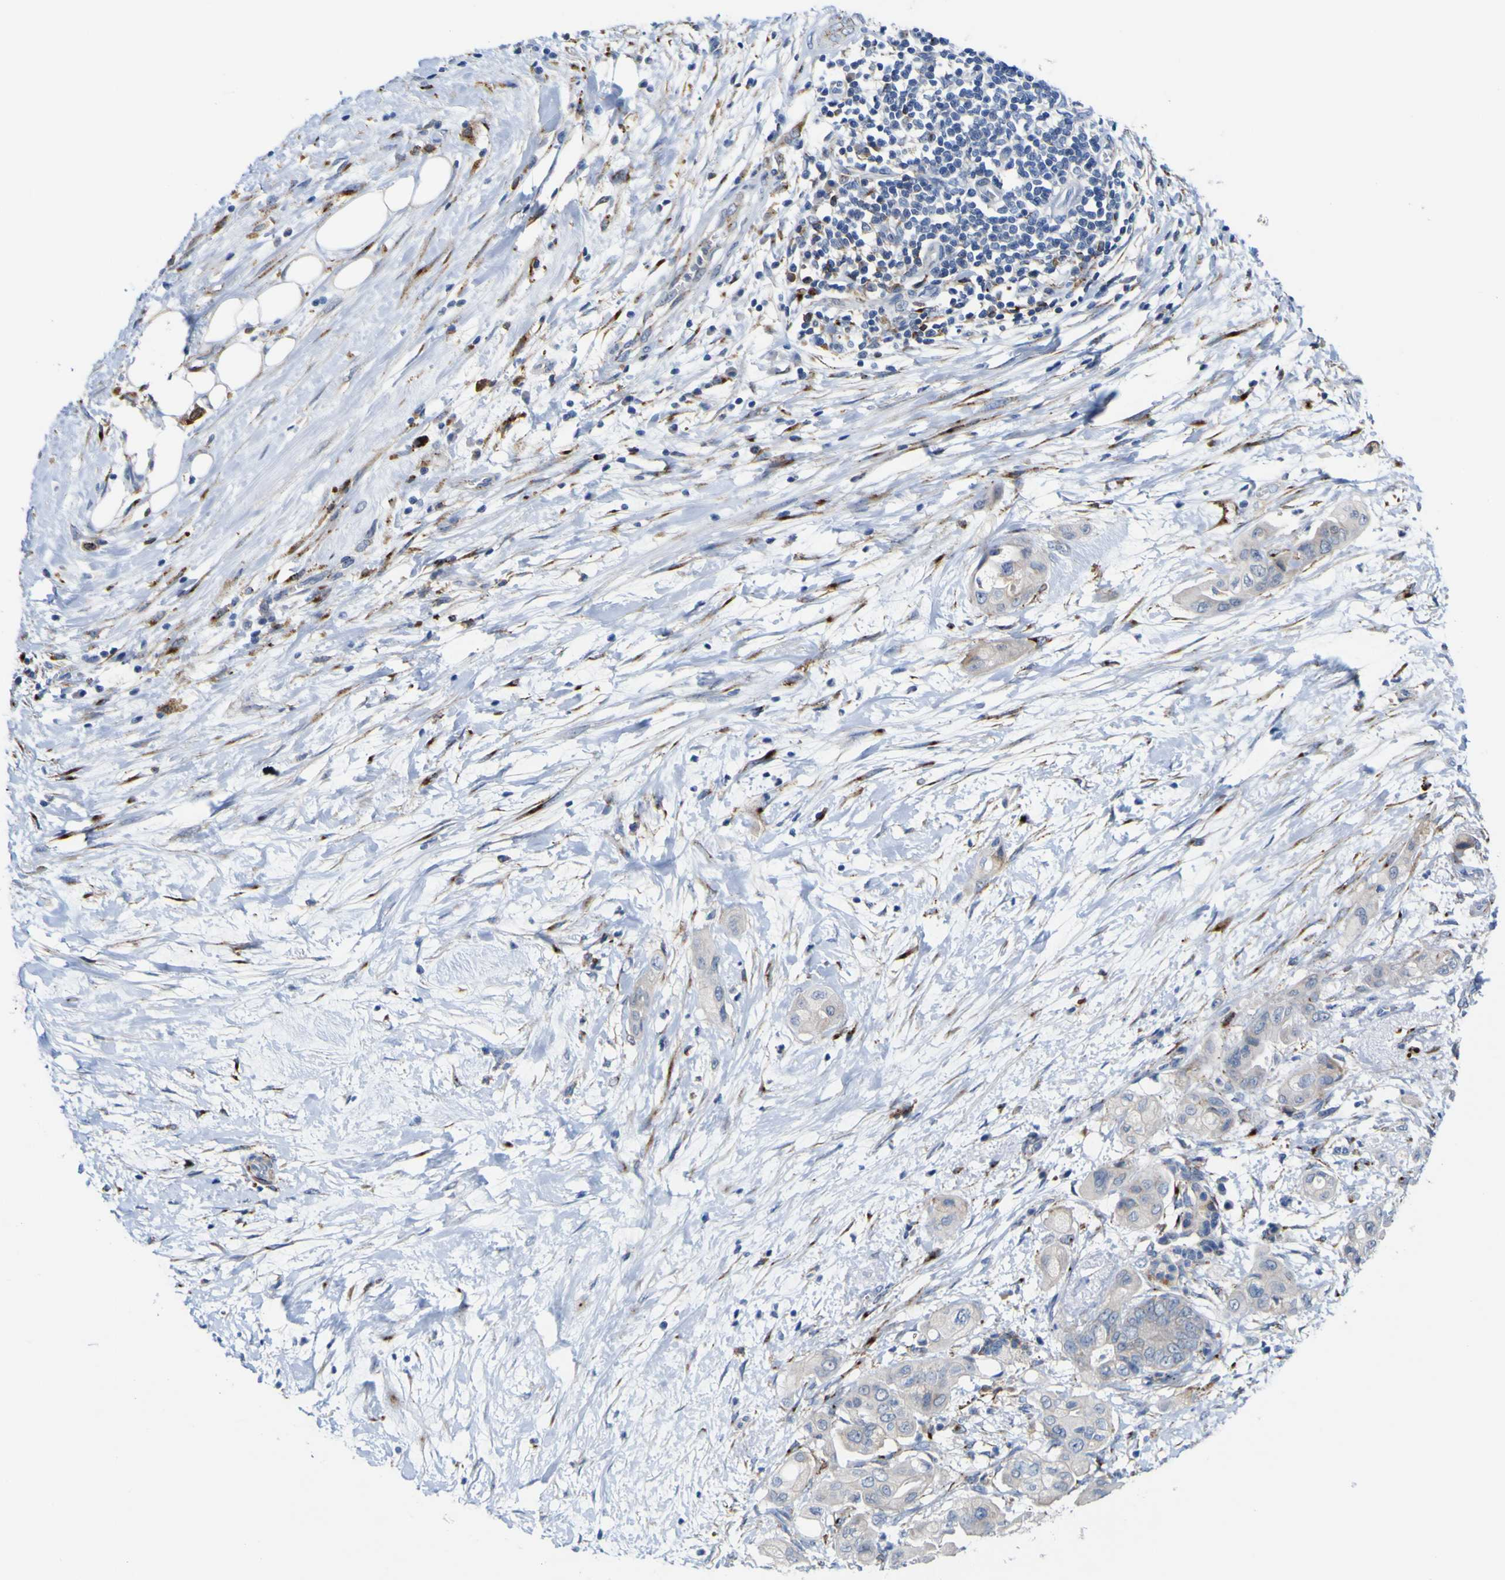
{"staining": {"intensity": "moderate", "quantity": "25%-75%", "location": "cytoplasmic/membranous"}, "tissue": "pancreatic cancer", "cell_type": "Tumor cells", "image_type": "cancer", "snomed": [{"axis": "morphology", "description": "Adenocarcinoma, NOS"}, {"axis": "topography", "description": "Pancreas"}], "caption": "DAB (3,3'-diaminobenzidine) immunohistochemical staining of human pancreatic cancer reveals moderate cytoplasmic/membranous protein positivity in approximately 25%-75% of tumor cells.", "gene": "PTPRF", "patient": {"sex": "female", "age": 75}}